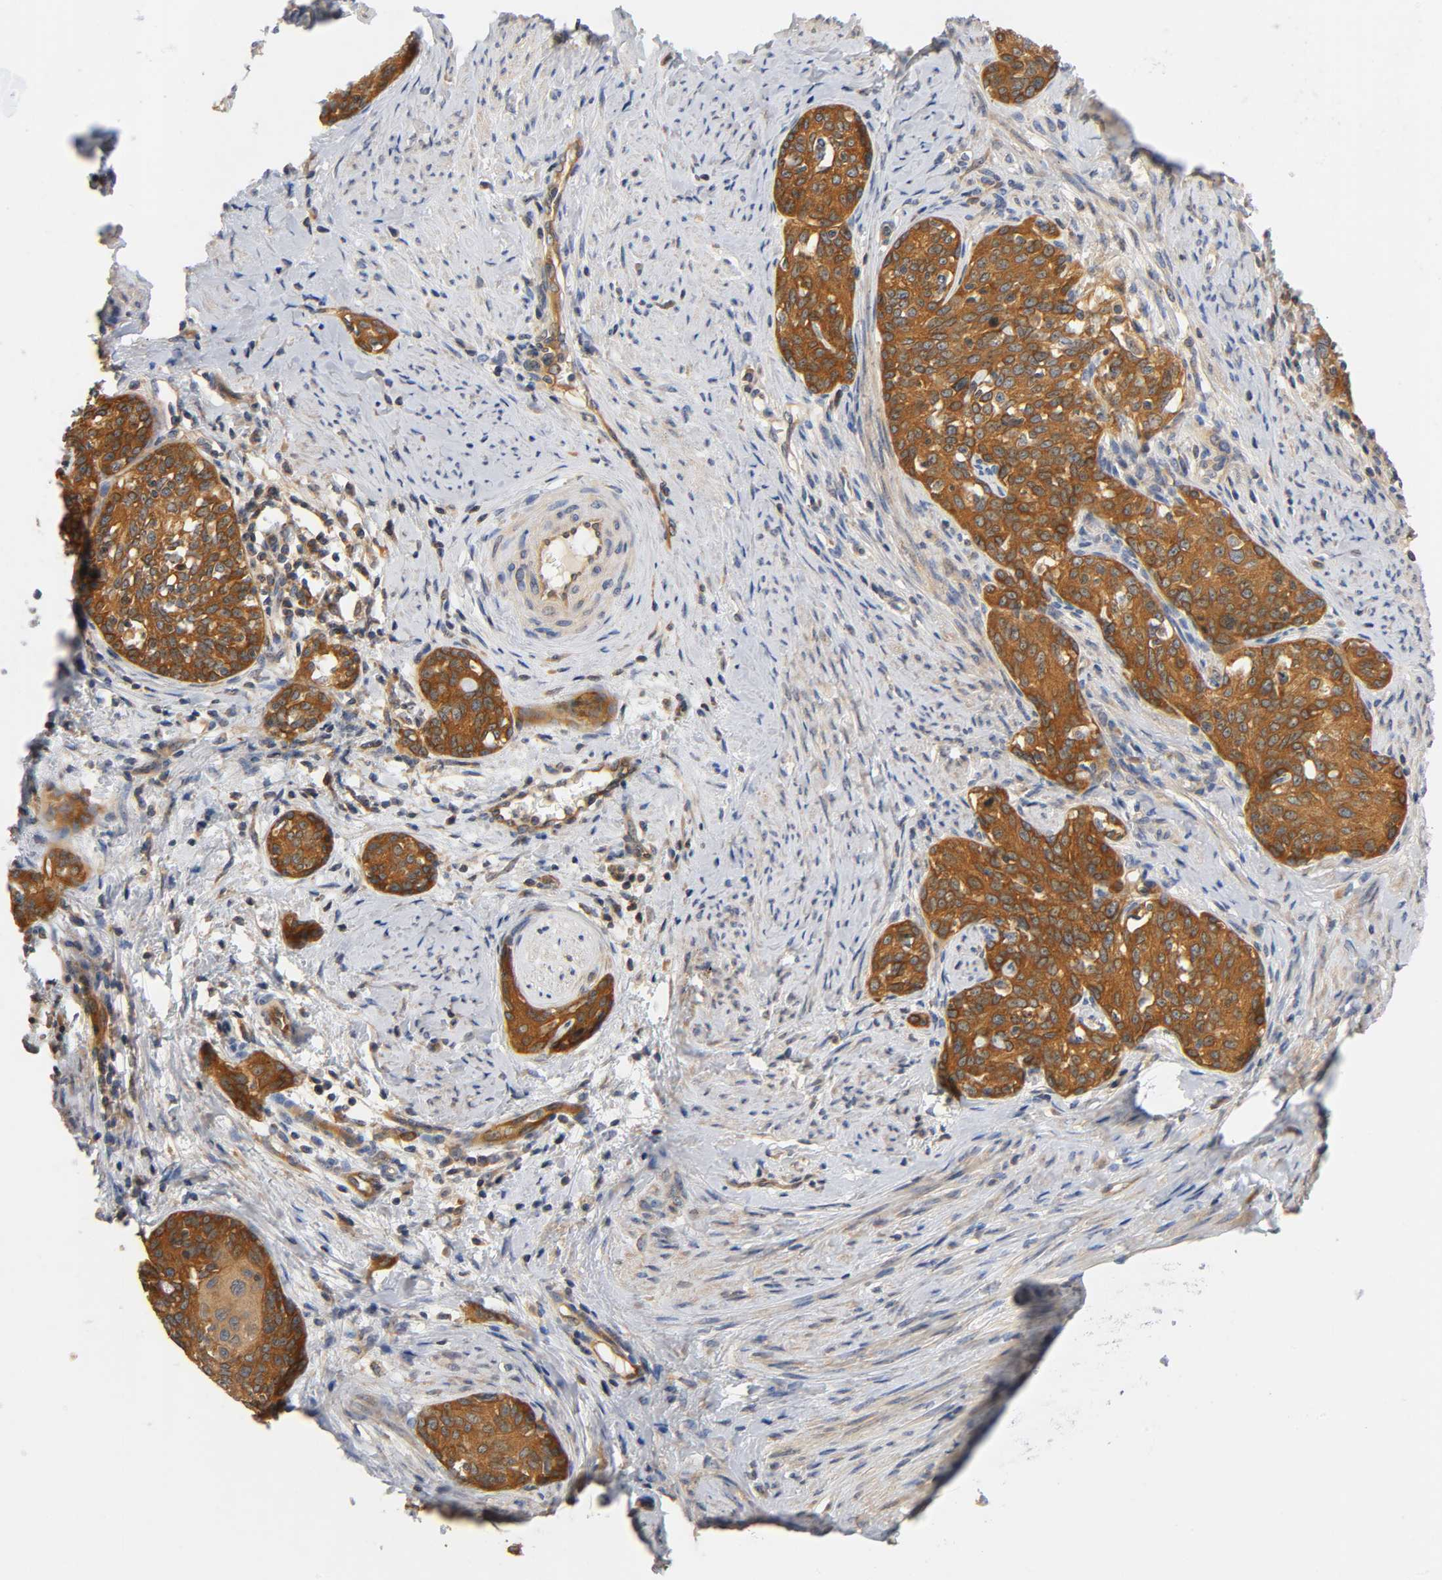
{"staining": {"intensity": "strong", "quantity": ">75%", "location": "cytoplasmic/membranous"}, "tissue": "cervical cancer", "cell_type": "Tumor cells", "image_type": "cancer", "snomed": [{"axis": "morphology", "description": "Squamous cell carcinoma, NOS"}, {"axis": "morphology", "description": "Adenocarcinoma, NOS"}, {"axis": "topography", "description": "Cervix"}], "caption": "Strong cytoplasmic/membranous staining is present in approximately >75% of tumor cells in cervical cancer. (Brightfield microscopy of DAB IHC at high magnification).", "gene": "PRKAB1", "patient": {"sex": "female", "age": 52}}